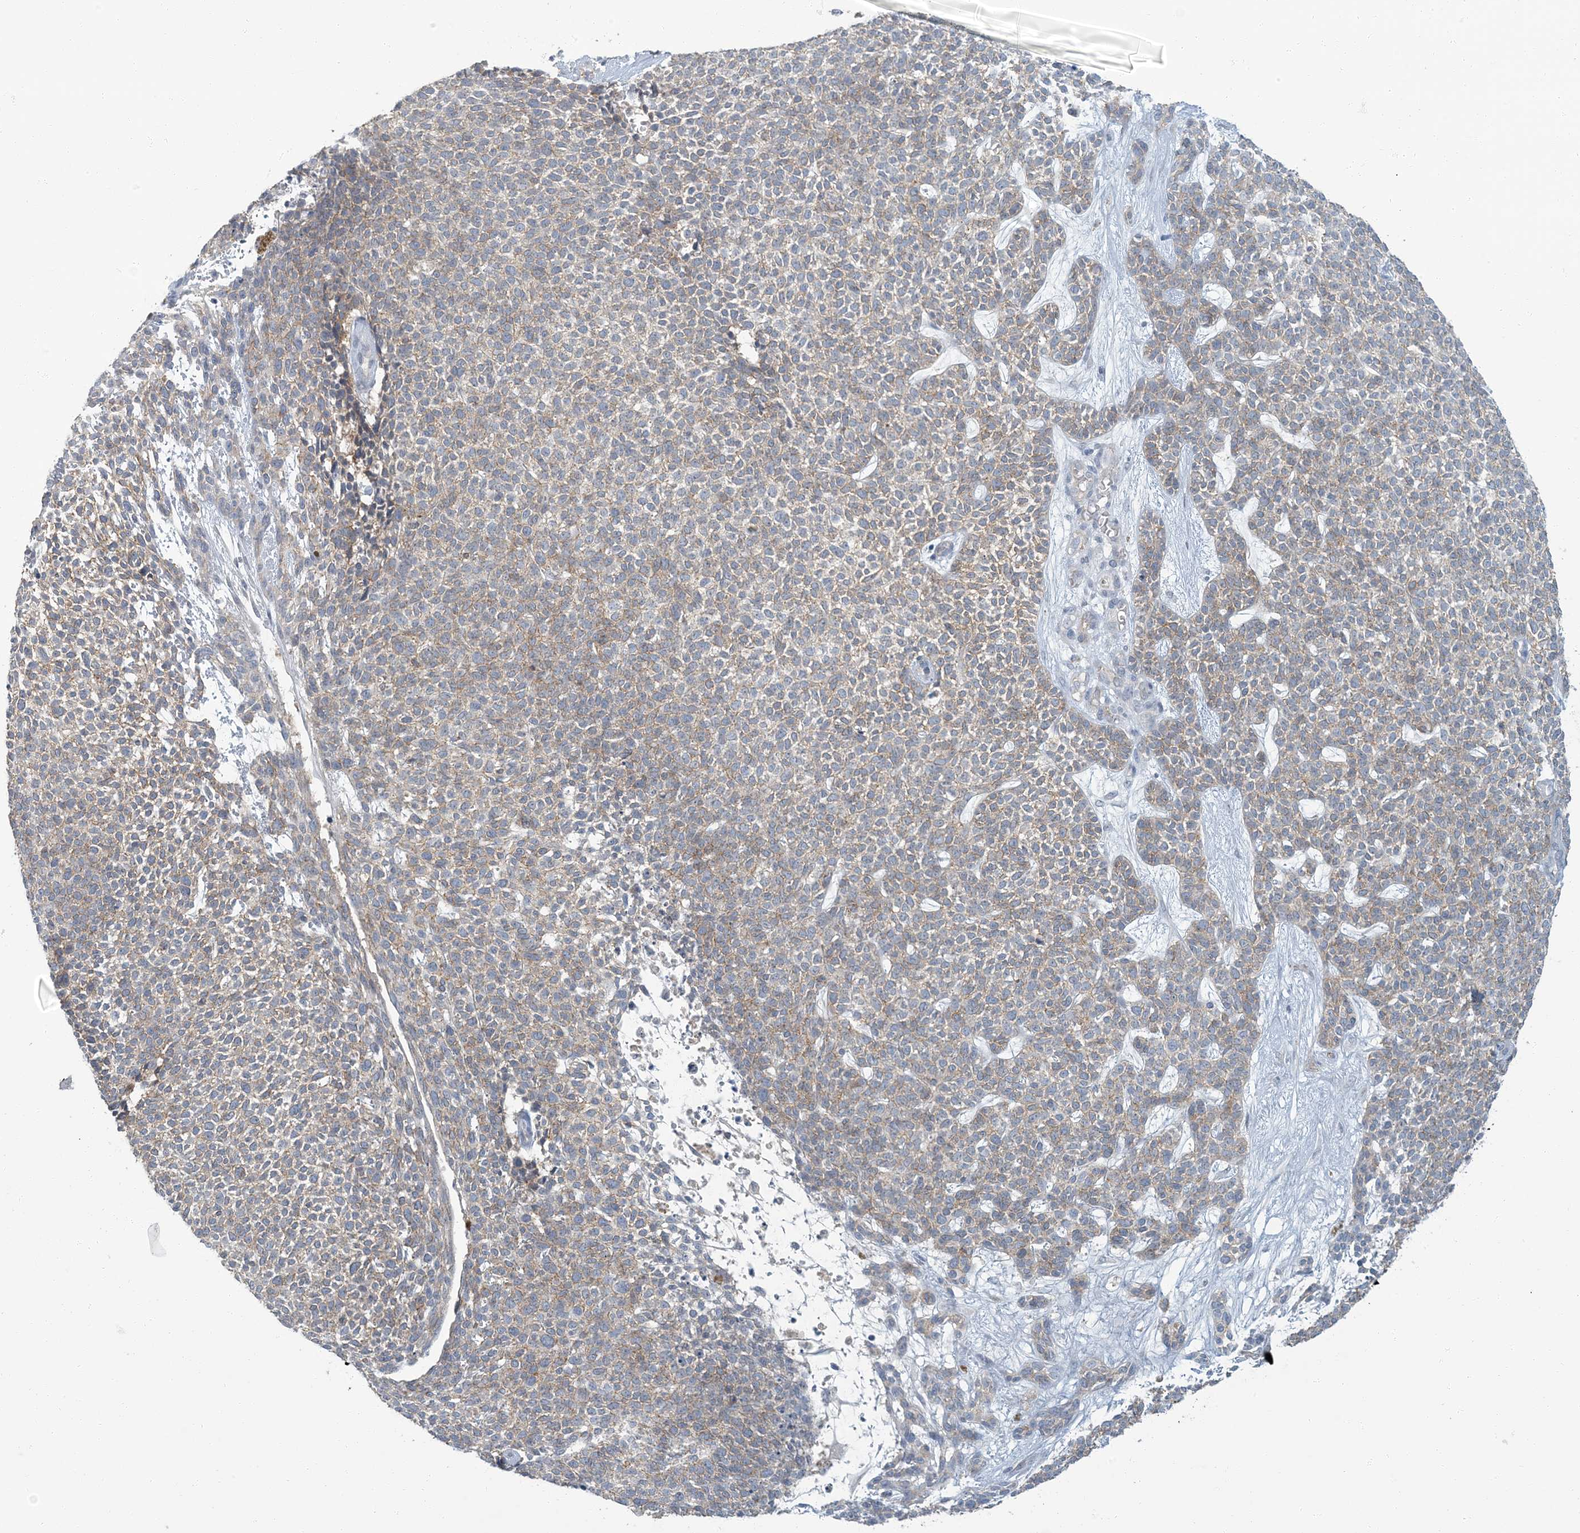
{"staining": {"intensity": "weak", "quantity": "25%-75%", "location": "cytoplasmic/membranous"}, "tissue": "skin cancer", "cell_type": "Tumor cells", "image_type": "cancer", "snomed": [{"axis": "morphology", "description": "Basal cell carcinoma"}, {"axis": "topography", "description": "Skin"}], "caption": "Immunohistochemical staining of human basal cell carcinoma (skin) displays weak cytoplasmic/membranous protein staining in approximately 25%-75% of tumor cells.", "gene": "EPHA4", "patient": {"sex": "female", "age": 84}}